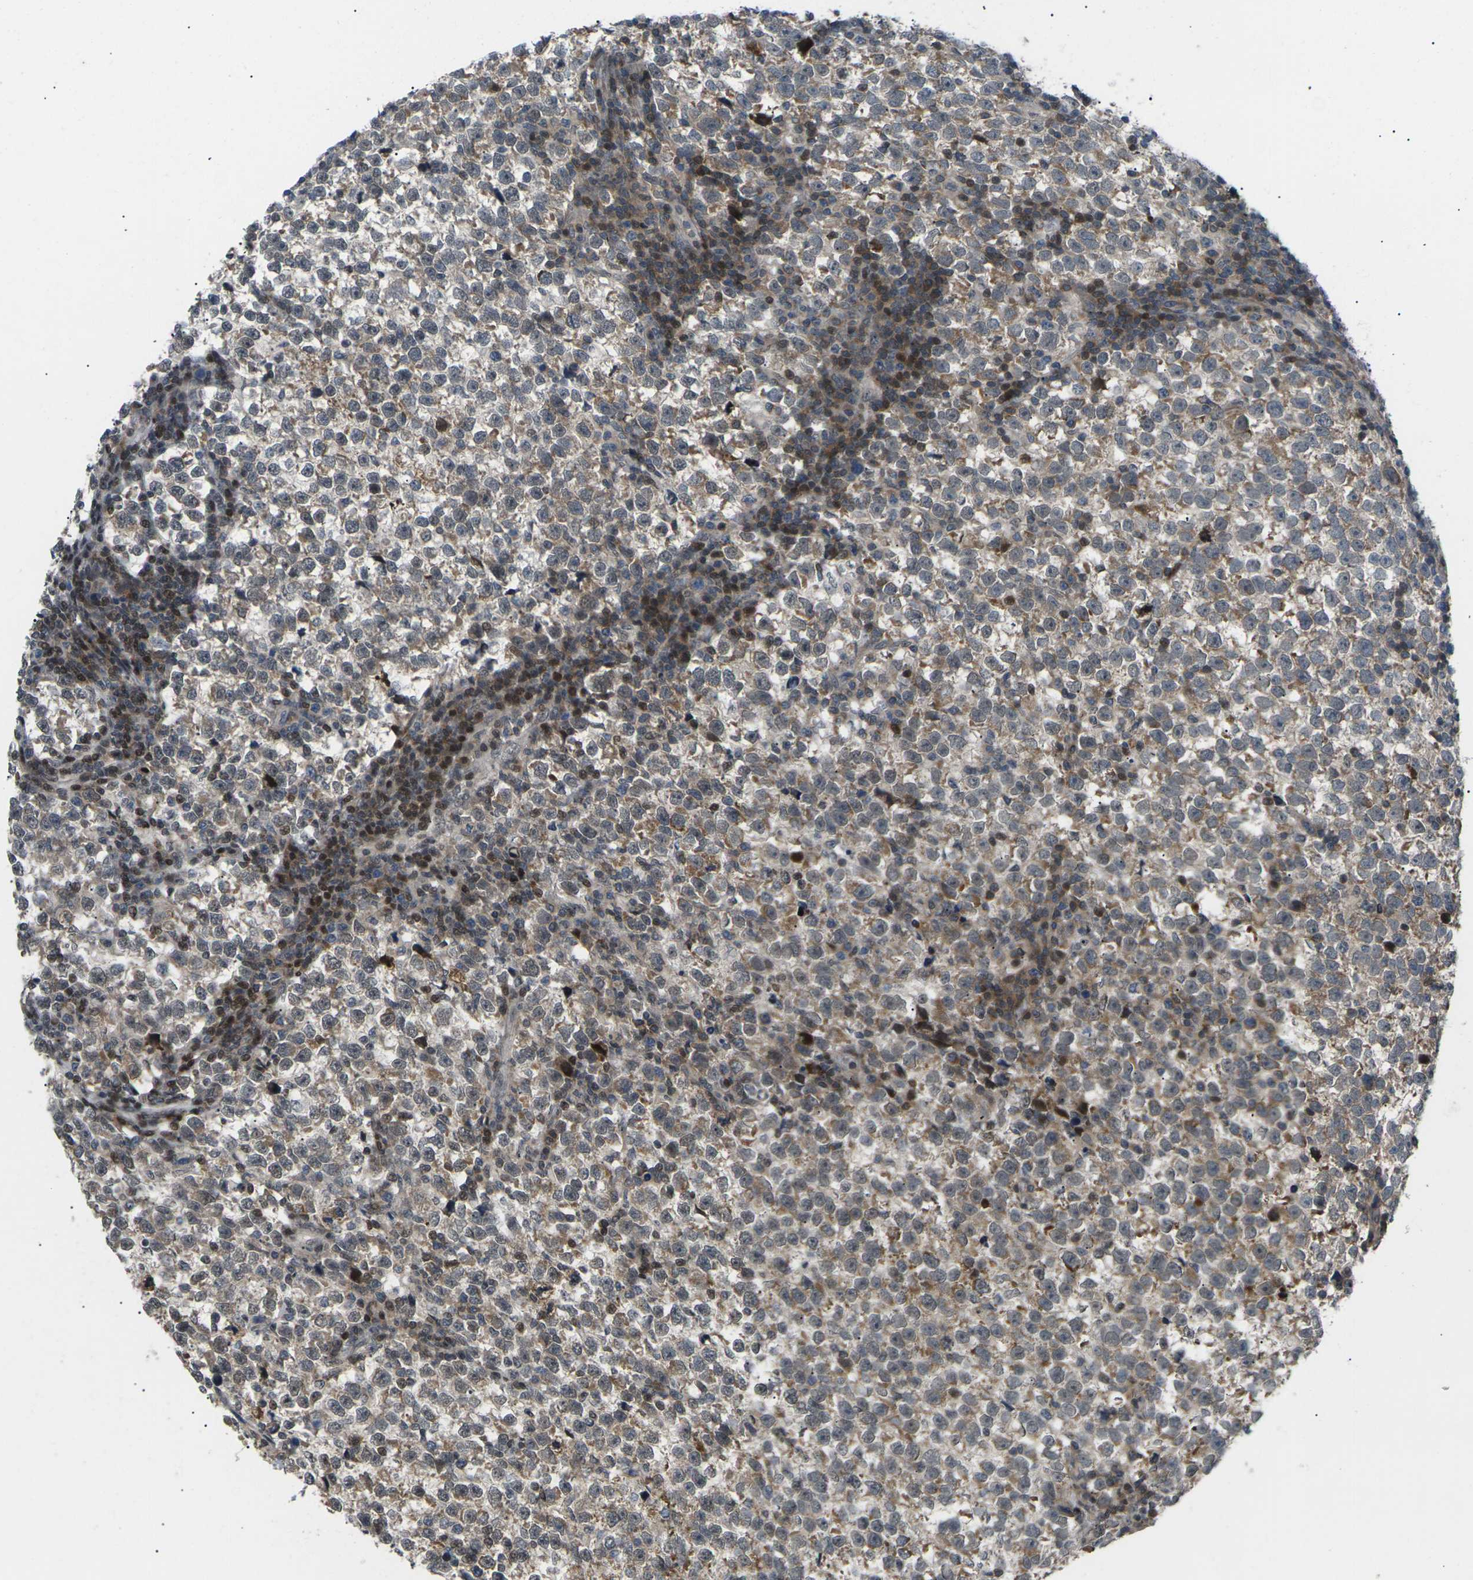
{"staining": {"intensity": "moderate", "quantity": "<25%", "location": "cytoplasmic/membranous"}, "tissue": "testis cancer", "cell_type": "Tumor cells", "image_type": "cancer", "snomed": [{"axis": "morphology", "description": "Normal tissue, NOS"}, {"axis": "morphology", "description": "Seminoma, NOS"}, {"axis": "topography", "description": "Testis"}], "caption": "There is low levels of moderate cytoplasmic/membranous staining in tumor cells of testis cancer, as demonstrated by immunohistochemical staining (brown color).", "gene": "RPS6KA3", "patient": {"sex": "male", "age": 43}}